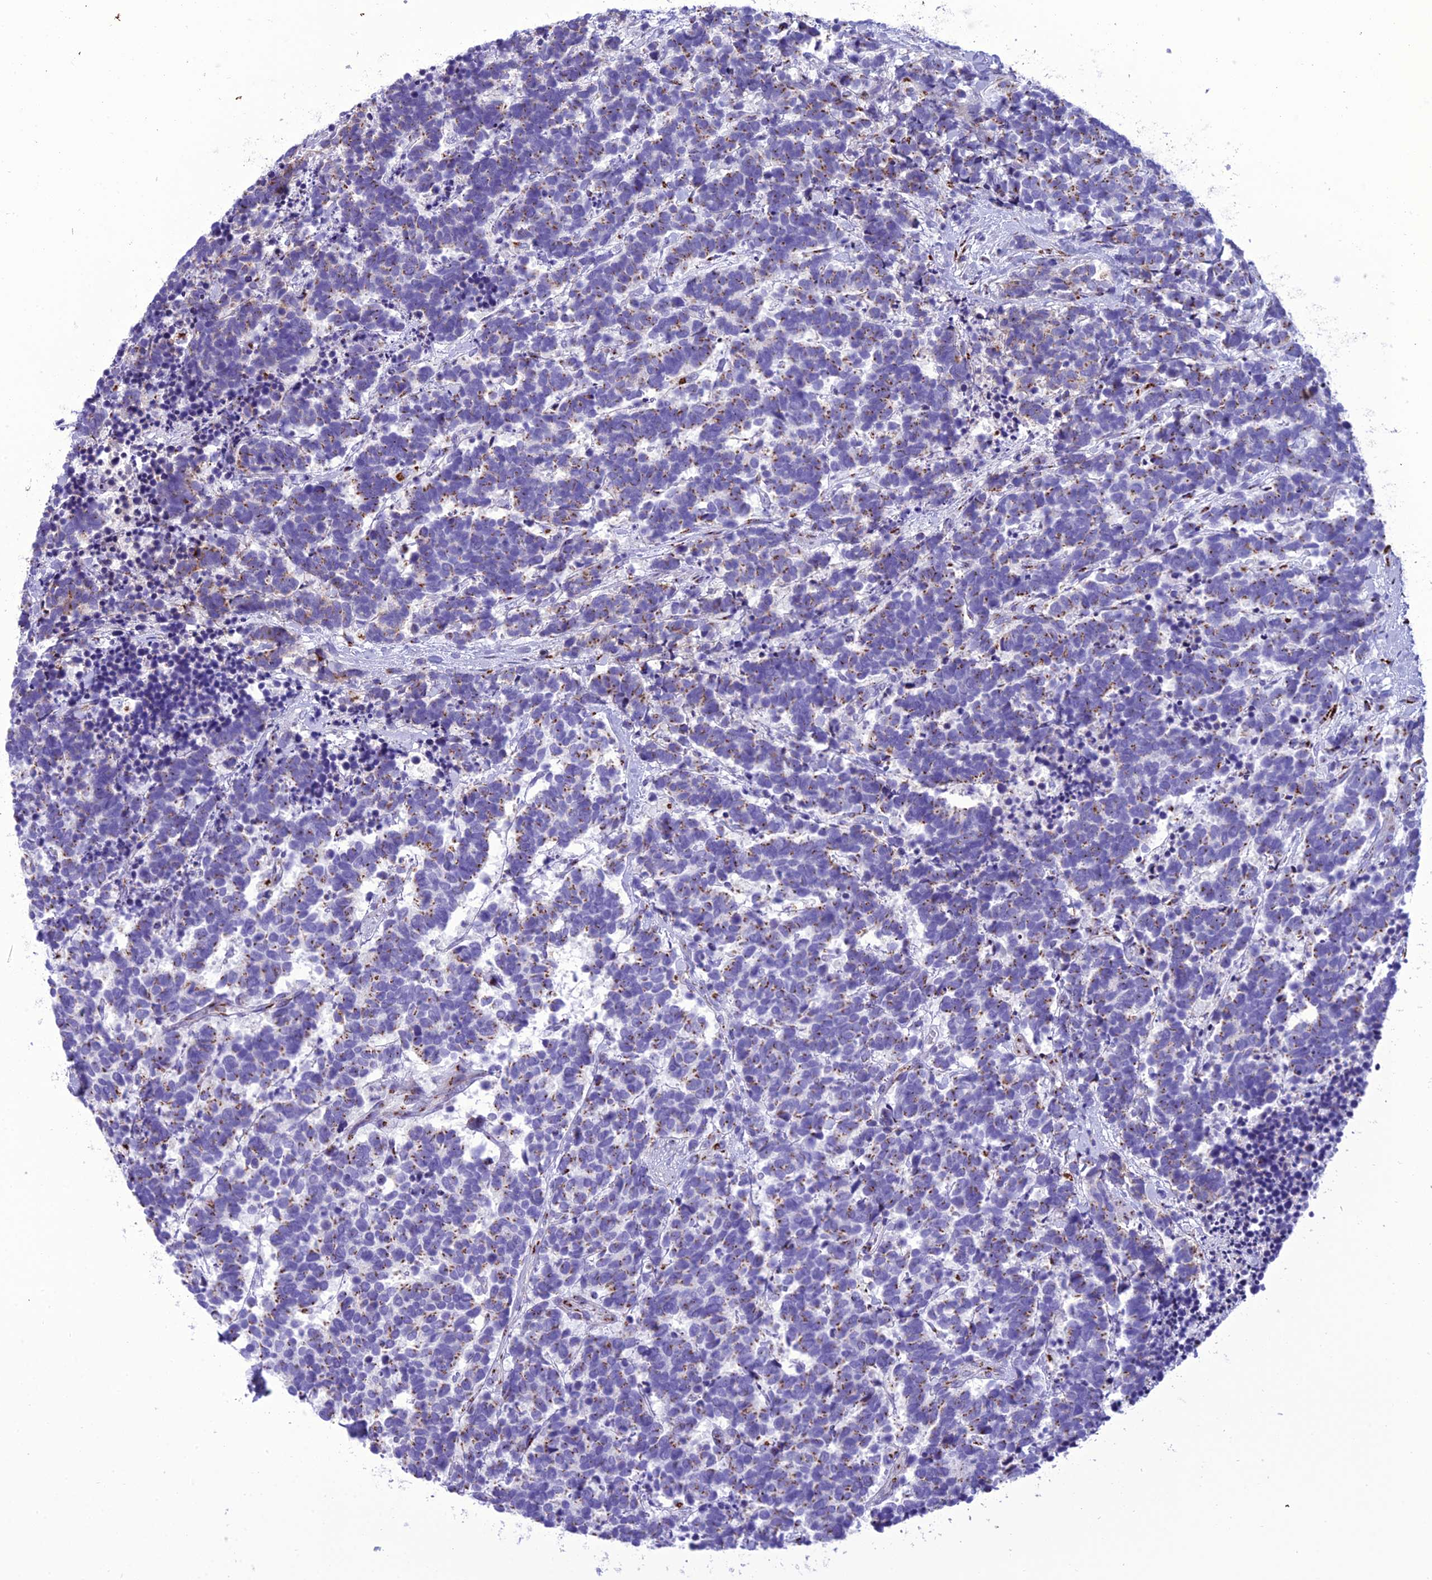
{"staining": {"intensity": "moderate", "quantity": ">75%", "location": "cytoplasmic/membranous"}, "tissue": "carcinoid", "cell_type": "Tumor cells", "image_type": "cancer", "snomed": [{"axis": "morphology", "description": "Carcinoma, NOS"}, {"axis": "morphology", "description": "Carcinoid, malignant, NOS"}, {"axis": "topography", "description": "Prostate"}], "caption": "Tumor cells reveal medium levels of moderate cytoplasmic/membranous staining in about >75% of cells in carcinoma.", "gene": "GOLM2", "patient": {"sex": "male", "age": 57}}